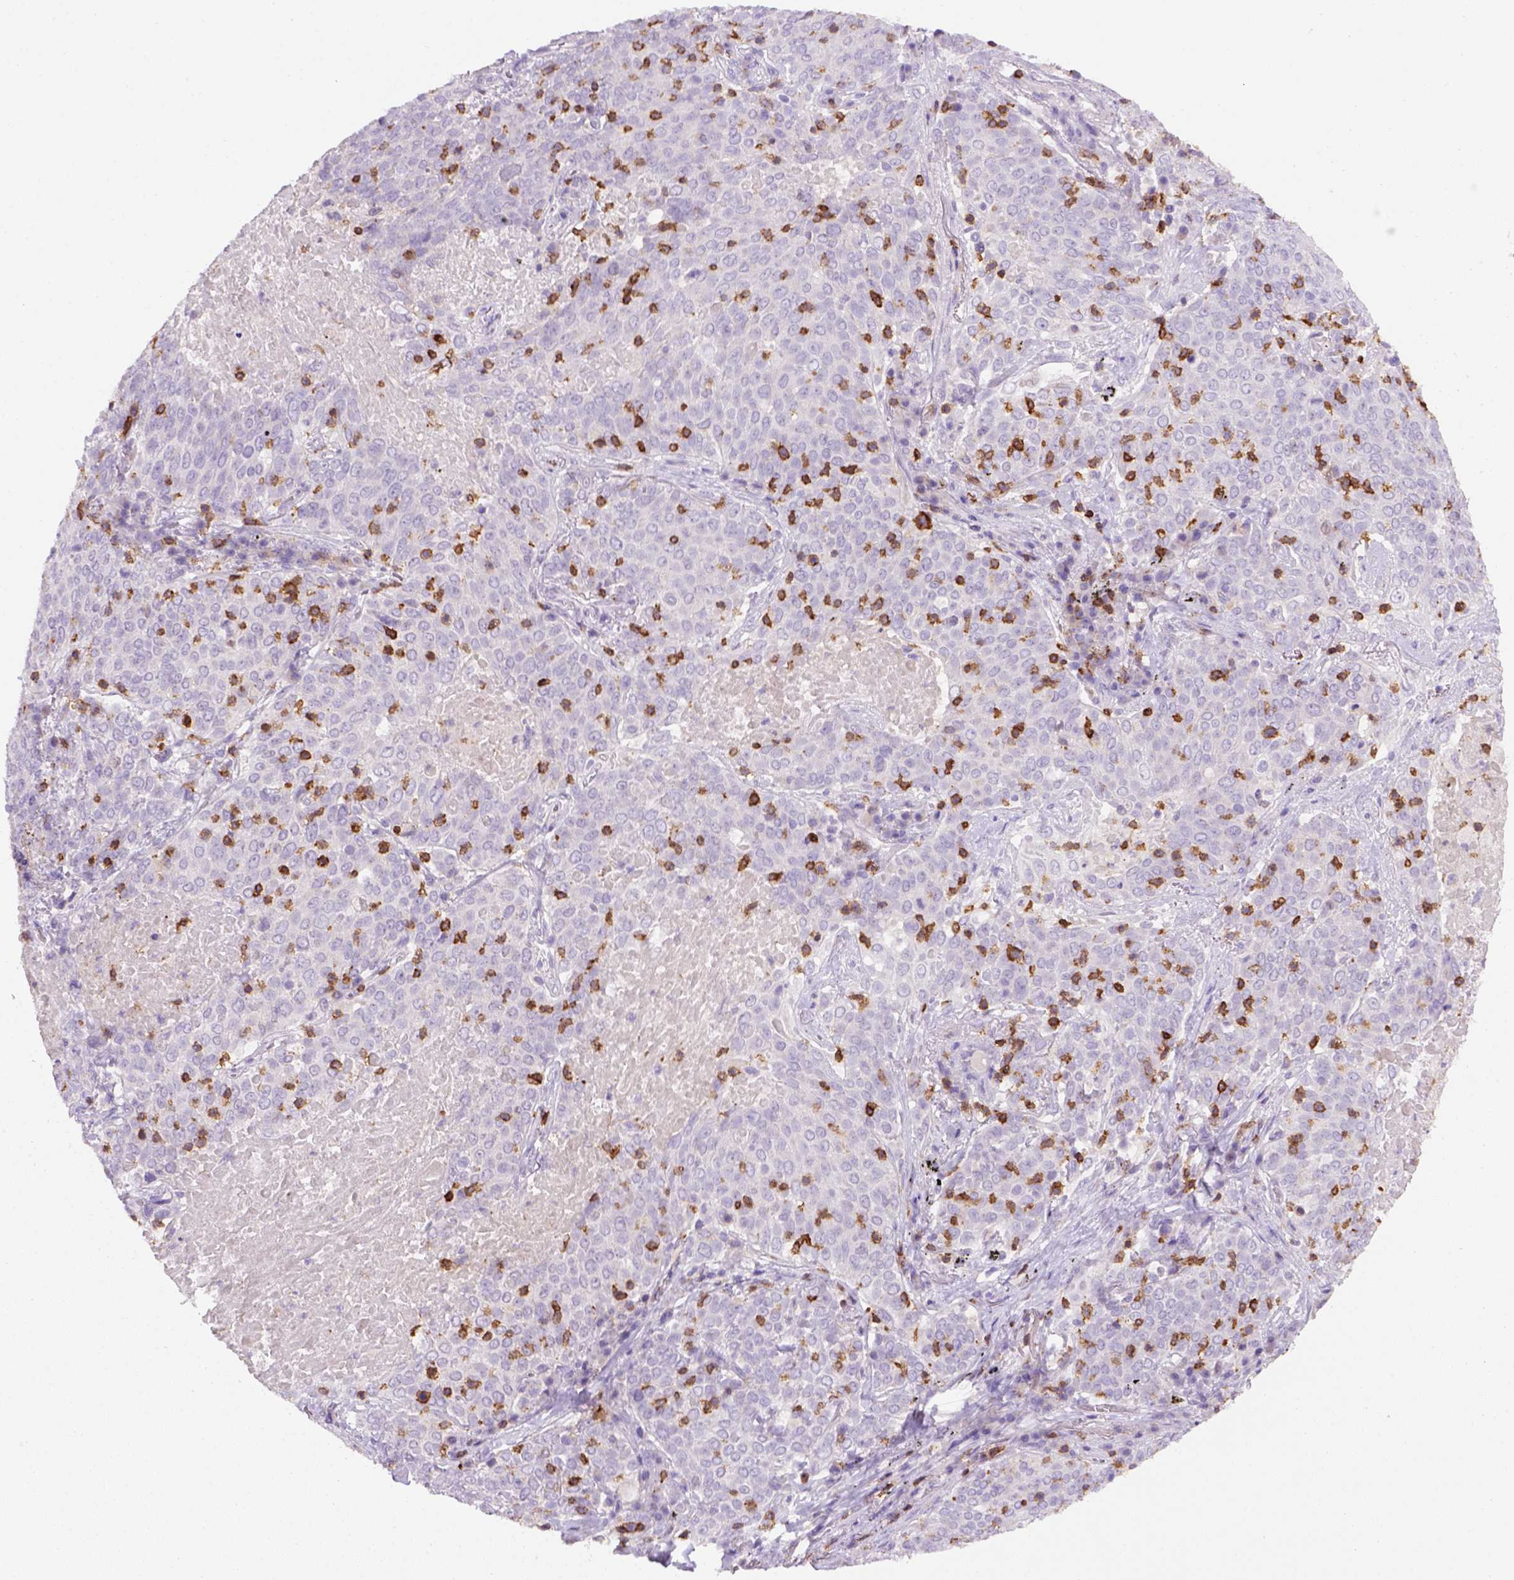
{"staining": {"intensity": "negative", "quantity": "none", "location": "none"}, "tissue": "lung cancer", "cell_type": "Tumor cells", "image_type": "cancer", "snomed": [{"axis": "morphology", "description": "Squamous cell carcinoma, NOS"}, {"axis": "topography", "description": "Lung"}], "caption": "Immunohistochemistry (IHC) histopathology image of neoplastic tissue: human lung cancer stained with DAB (3,3'-diaminobenzidine) reveals no significant protein staining in tumor cells.", "gene": "CD3E", "patient": {"sex": "male", "age": 82}}